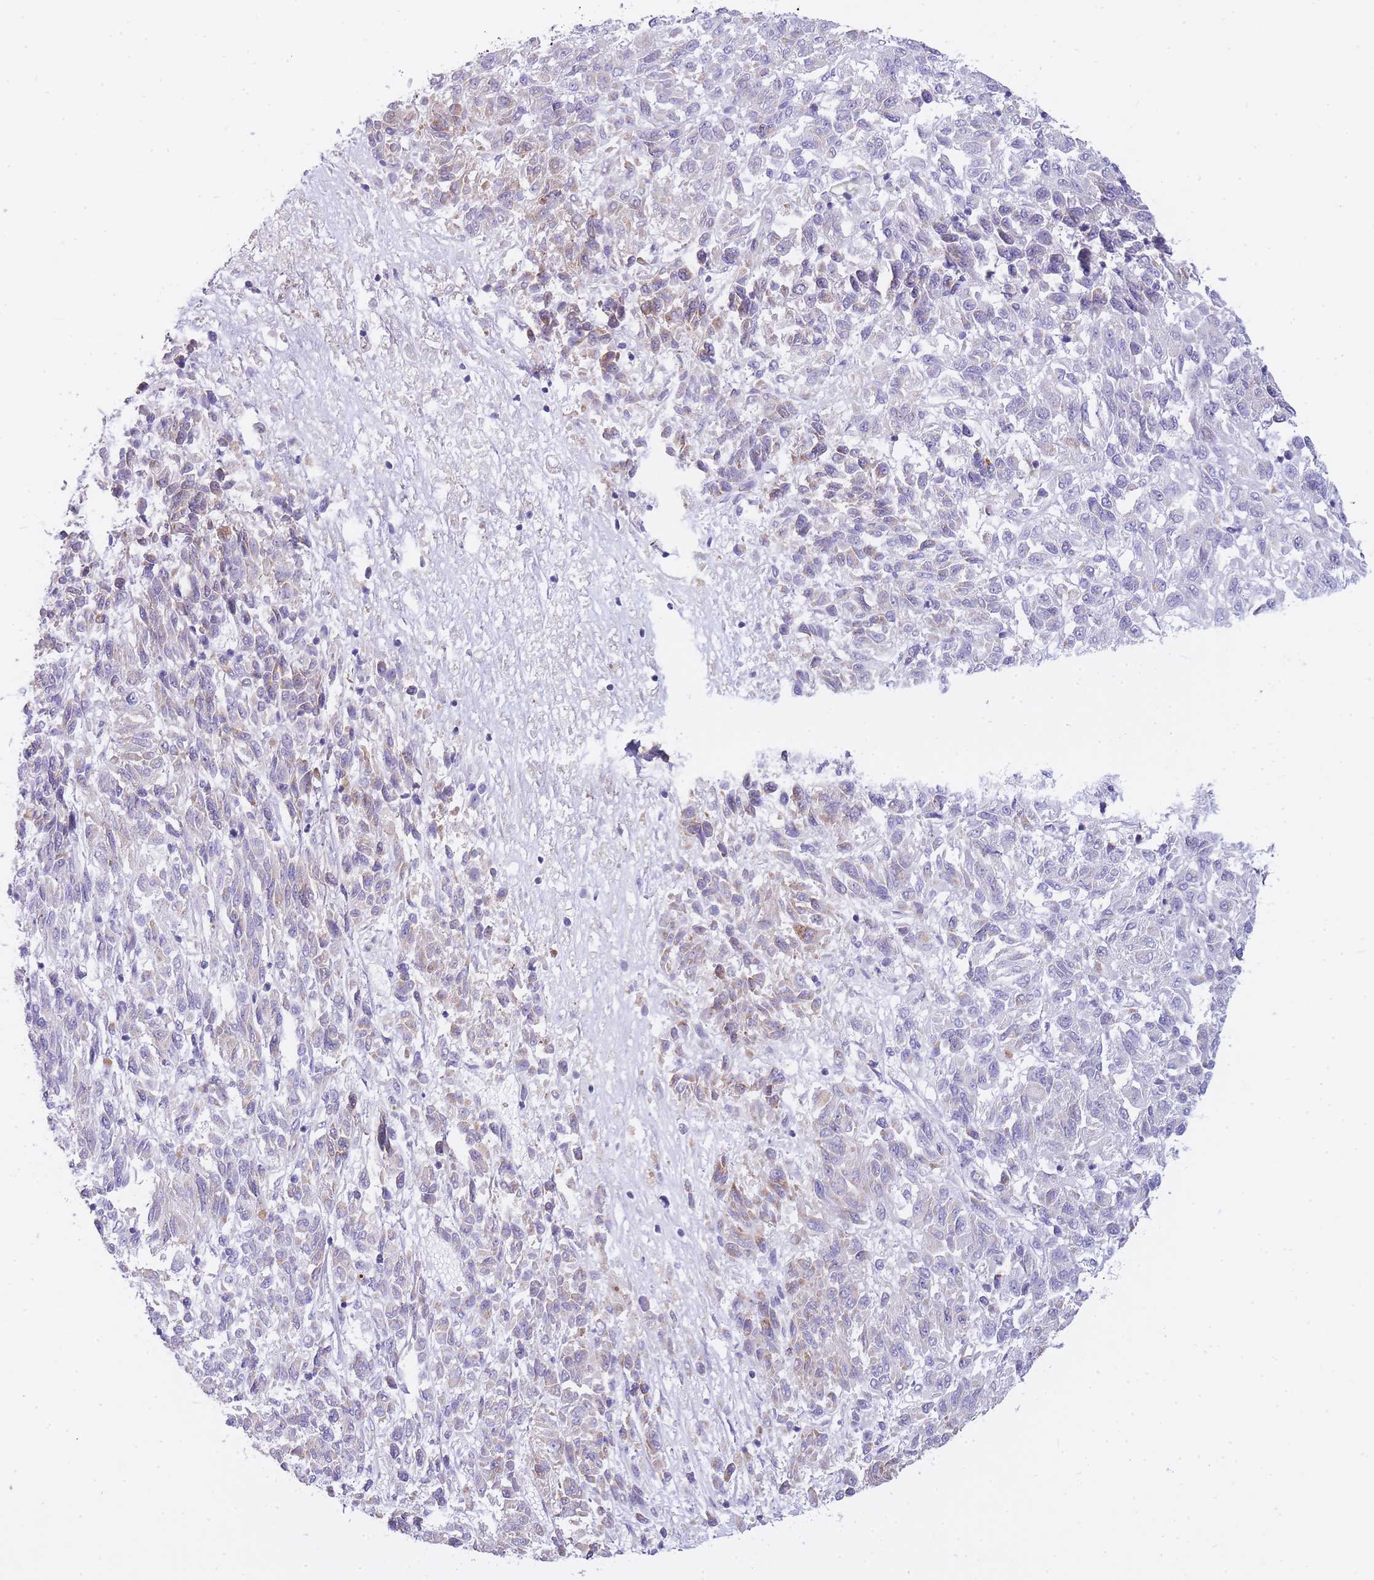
{"staining": {"intensity": "weak", "quantity": "<25%", "location": "cytoplasmic/membranous"}, "tissue": "melanoma", "cell_type": "Tumor cells", "image_type": "cancer", "snomed": [{"axis": "morphology", "description": "Malignant melanoma, Metastatic site"}, {"axis": "topography", "description": "Lung"}], "caption": "High power microscopy histopathology image of an IHC micrograph of malignant melanoma (metastatic site), revealing no significant positivity in tumor cells. The staining is performed using DAB brown chromogen with nuclei counter-stained in using hematoxylin.", "gene": "FRAT2", "patient": {"sex": "male", "age": 64}}